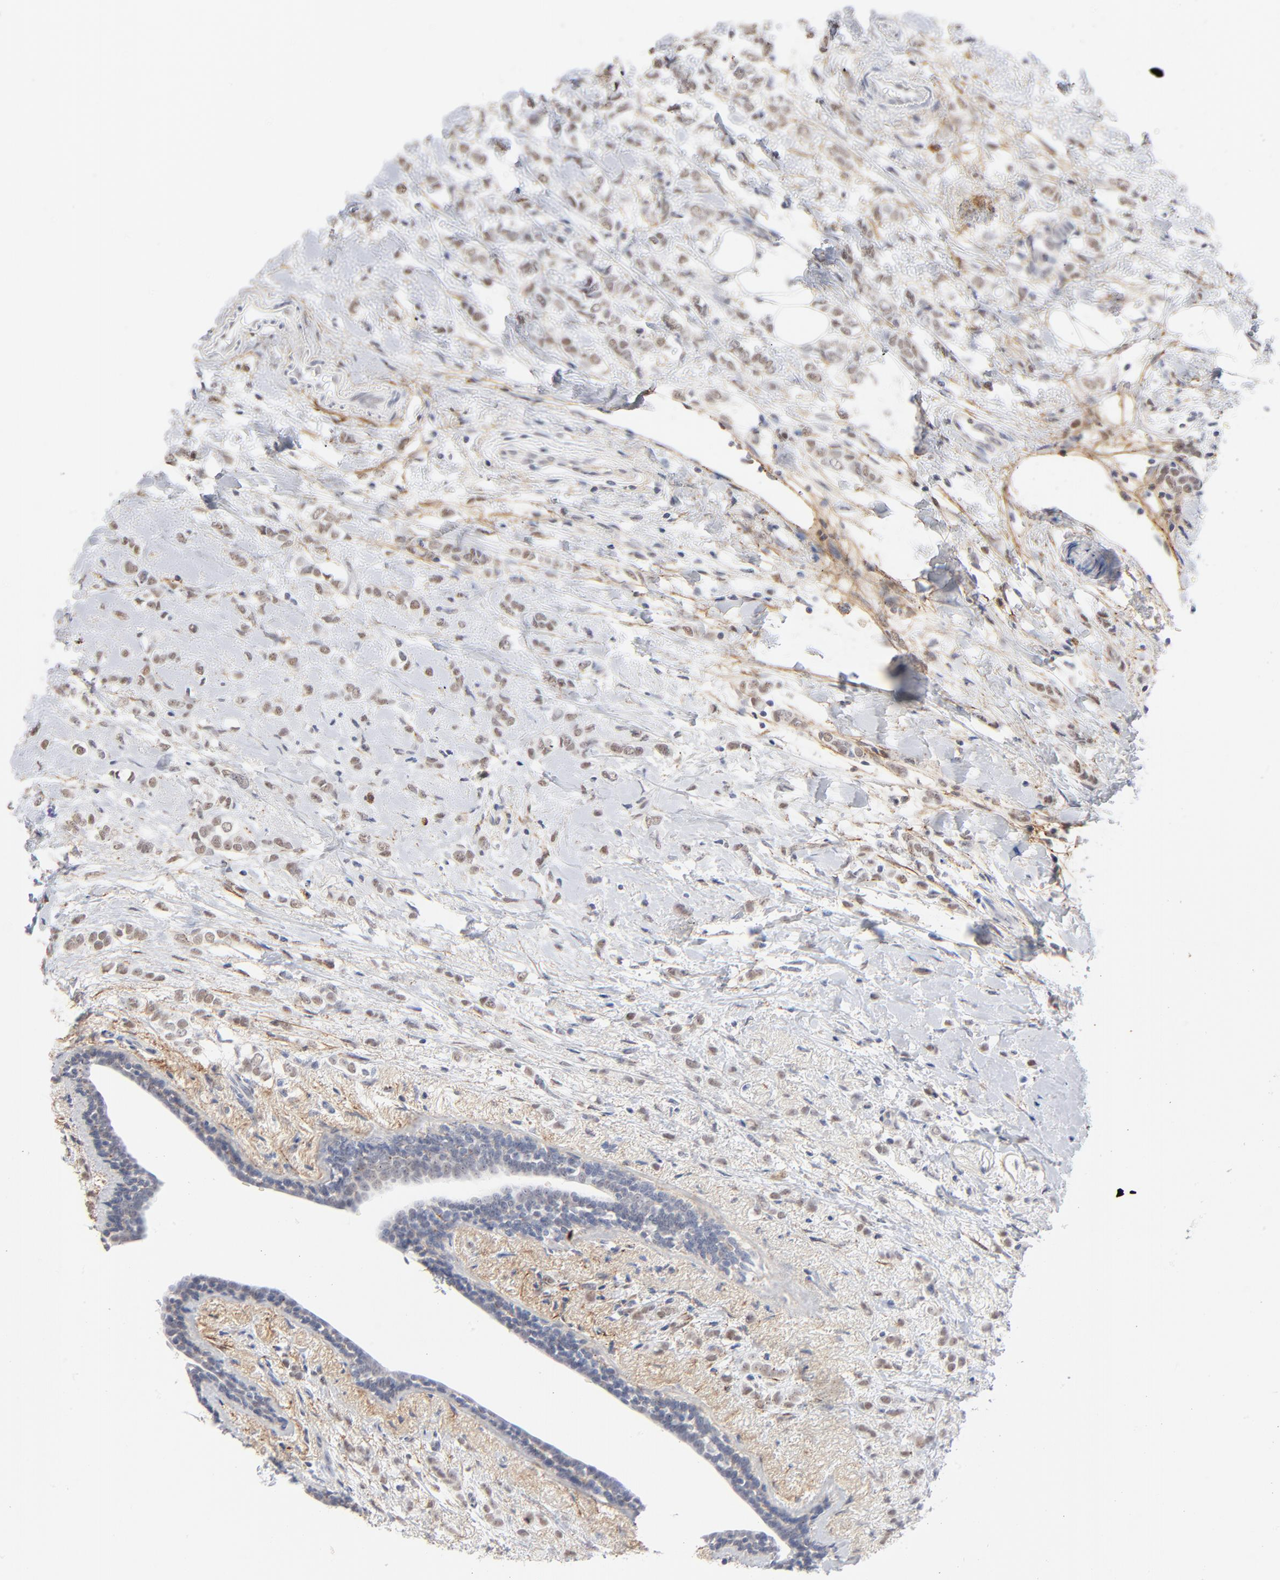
{"staining": {"intensity": "weak", "quantity": ">75%", "location": "nuclear"}, "tissue": "breast cancer", "cell_type": "Tumor cells", "image_type": "cancer", "snomed": [{"axis": "morphology", "description": "Normal tissue, NOS"}, {"axis": "morphology", "description": "Lobular carcinoma"}, {"axis": "topography", "description": "Breast"}], "caption": "Breast cancer stained for a protein reveals weak nuclear positivity in tumor cells.", "gene": "LTBP2", "patient": {"sex": "female", "age": 47}}